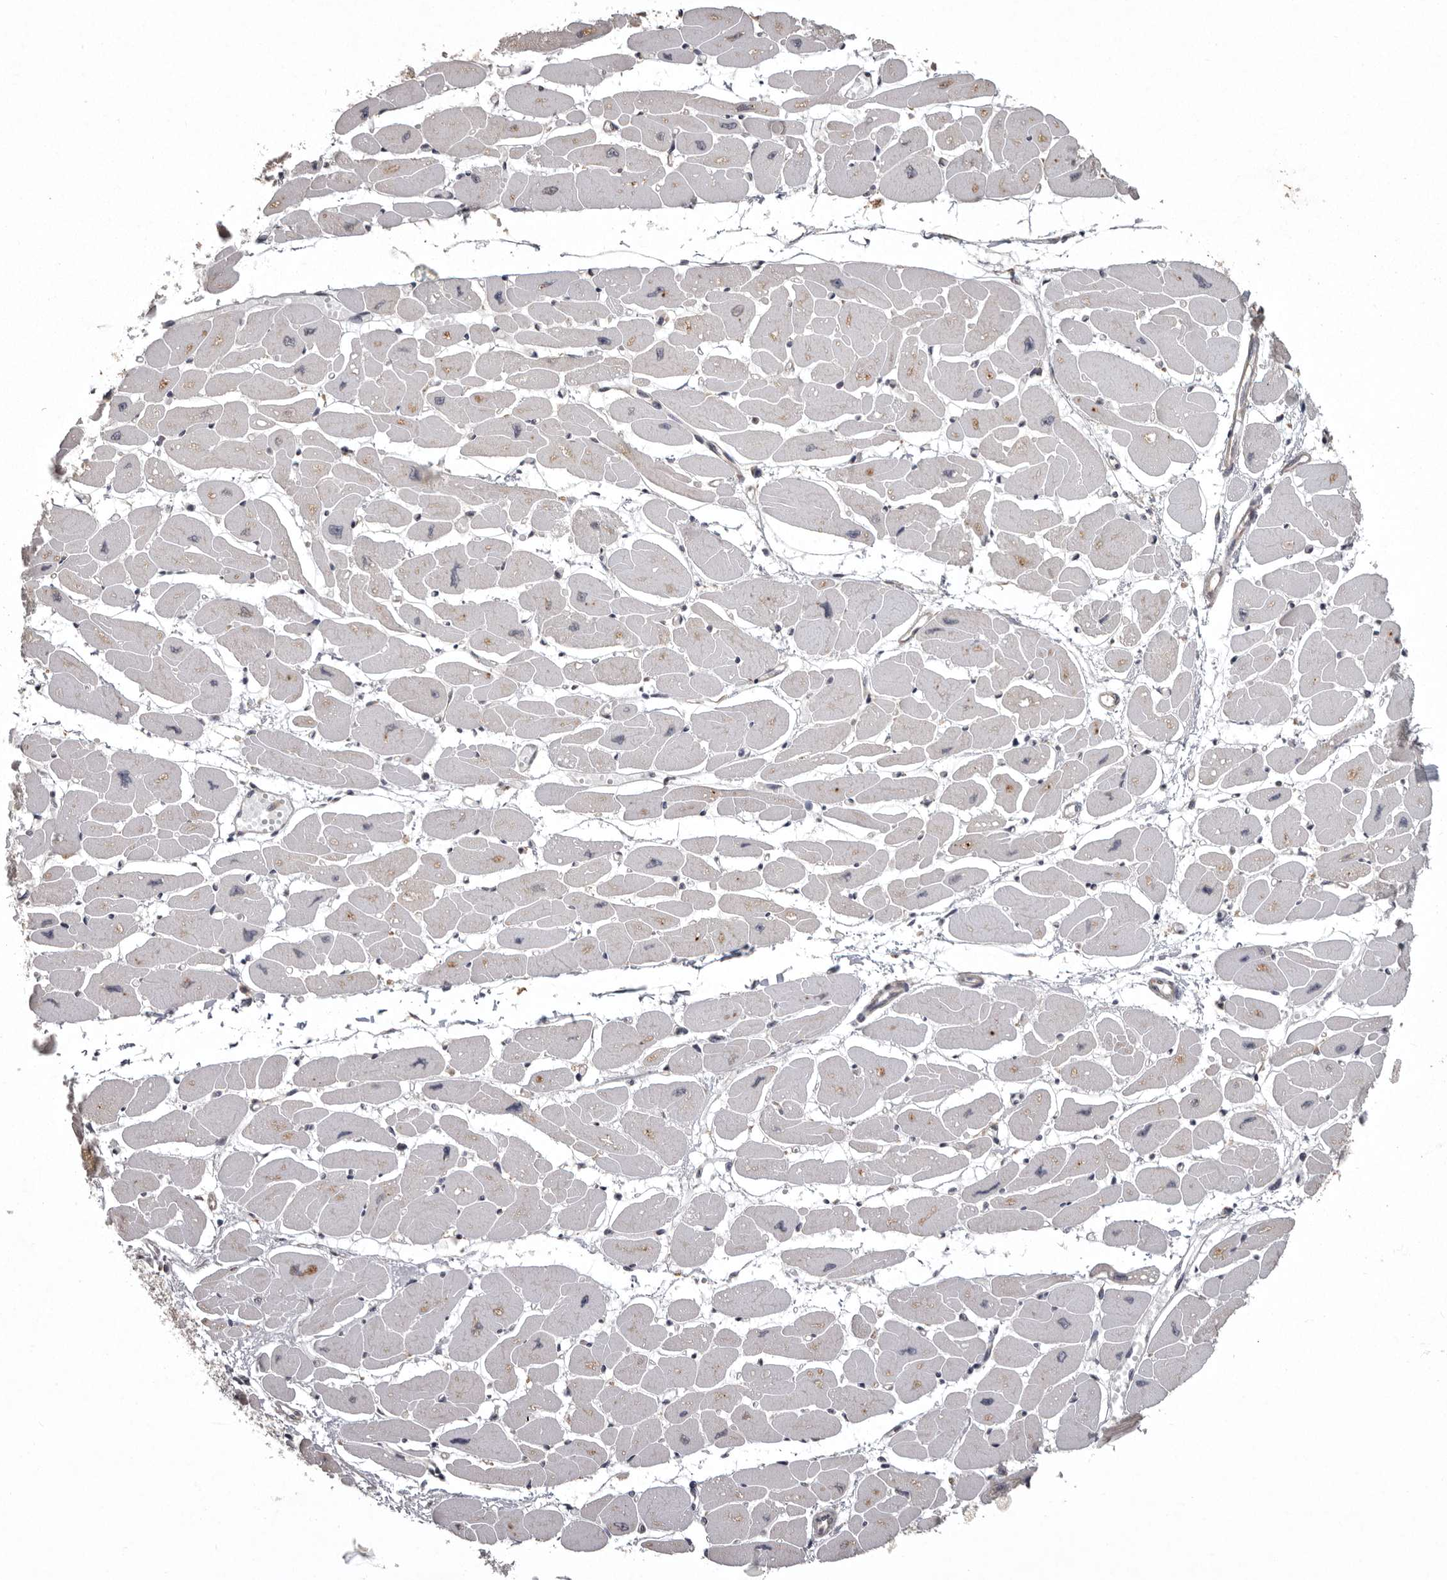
{"staining": {"intensity": "negative", "quantity": "none", "location": "none"}, "tissue": "heart muscle", "cell_type": "Cardiomyocytes", "image_type": "normal", "snomed": [{"axis": "morphology", "description": "Normal tissue, NOS"}, {"axis": "topography", "description": "Heart"}], "caption": "Micrograph shows no significant protein positivity in cardiomyocytes of normal heart muscle. (Stains: DAB immunohistochemistry (IHC) with hematoxylin counter stain, Microscopy: brightfield microscopy at high magnification).", "gene": "DARS1", "patient": {"sex": "female", "age": 54}}